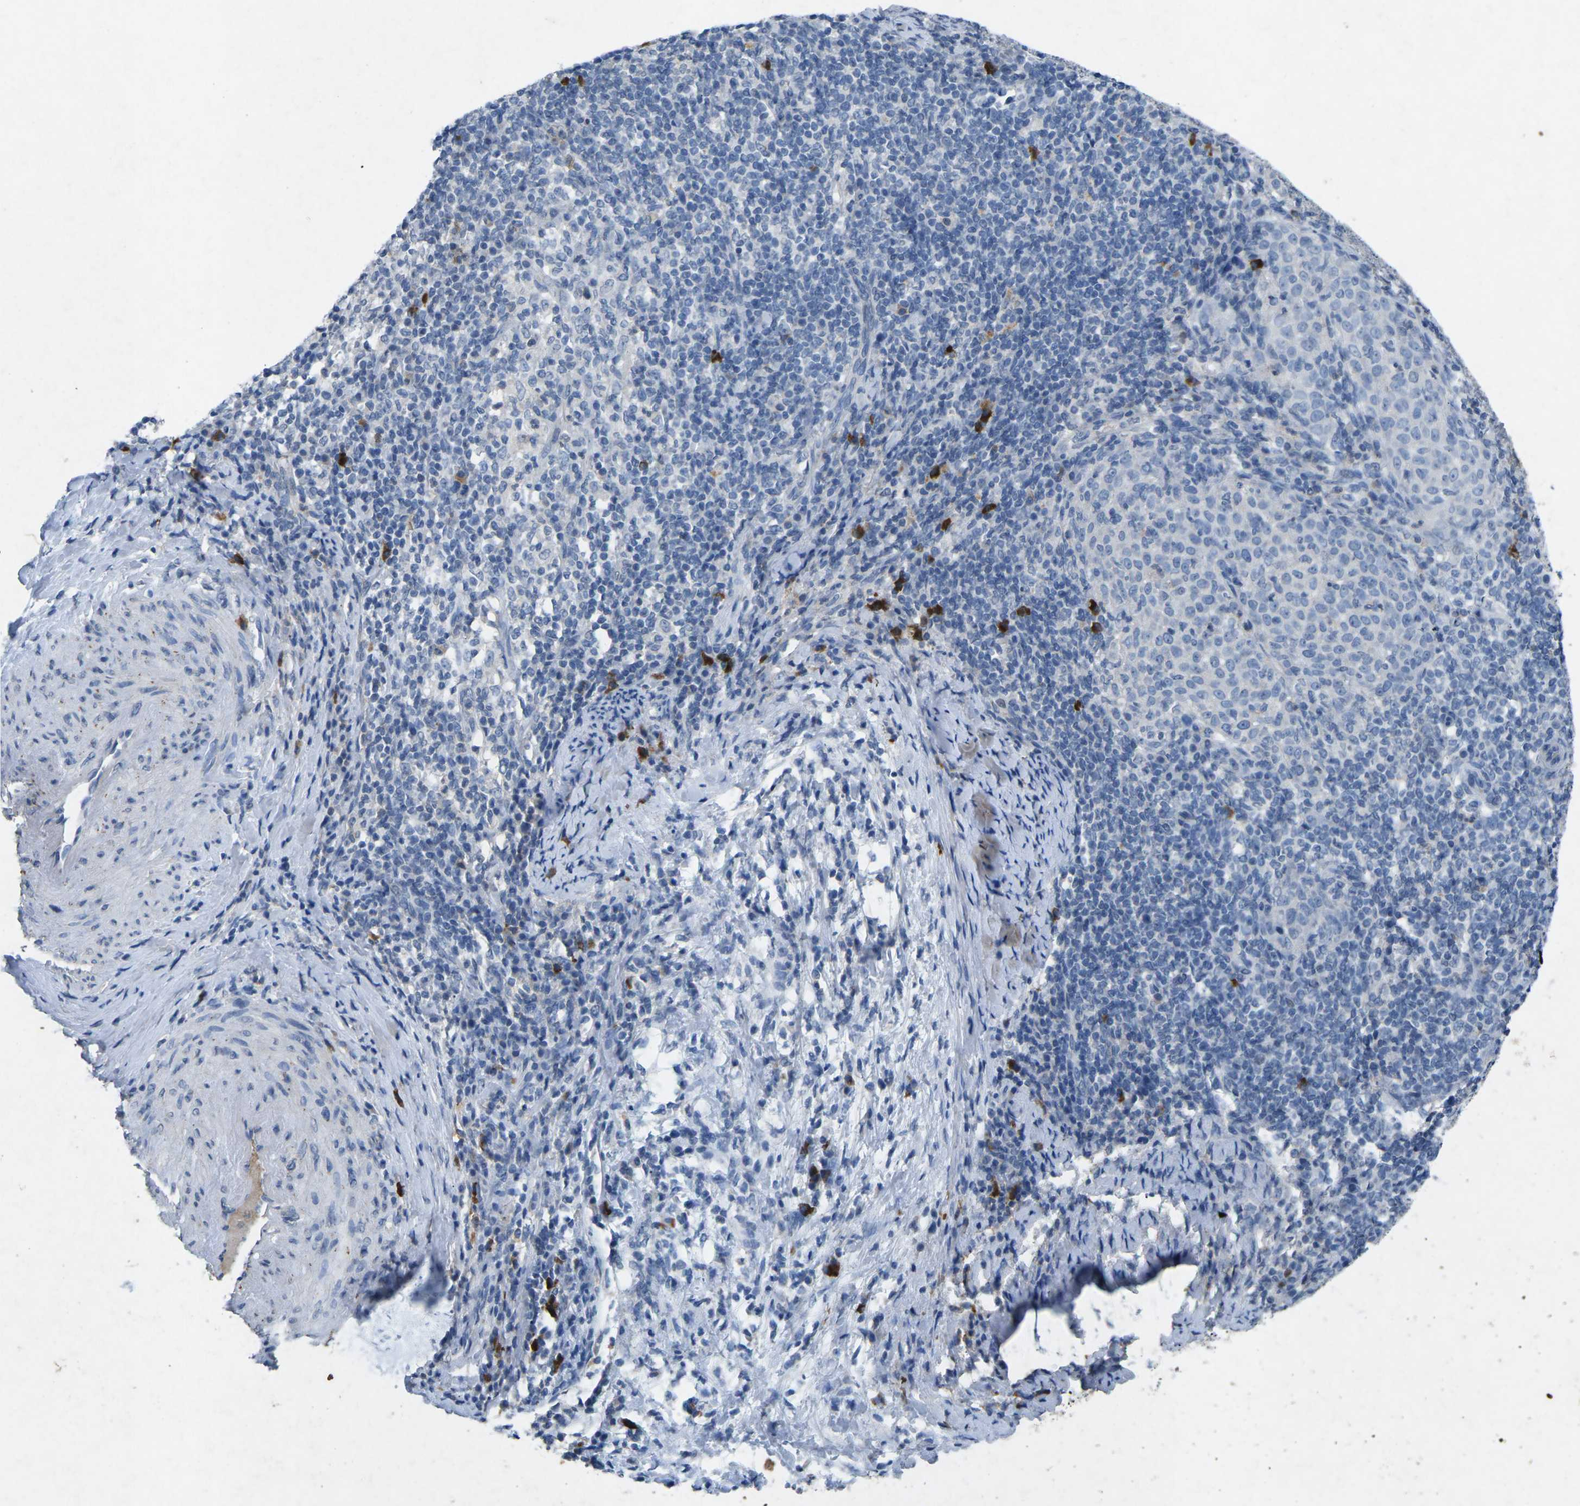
{"staining": {"intensity": "negative", "quantity": "none", "location": "none"}, "tissue": "cervical cancer", "cell_type": "Tumor cells", "image_type": "cancer", "snomed": [{"axis": "morphology", "description": "Squamous cell carcinoma, NOS"}, {"axis": "topography", "description": "Cervix"}], "caption": "Squamous cell carcinoma (cervical) was stained to show a protein in brown. There is no significant positivity in tumor cells.", "gene": "PLG", "patient": {"sex": "female", "age": 51}}